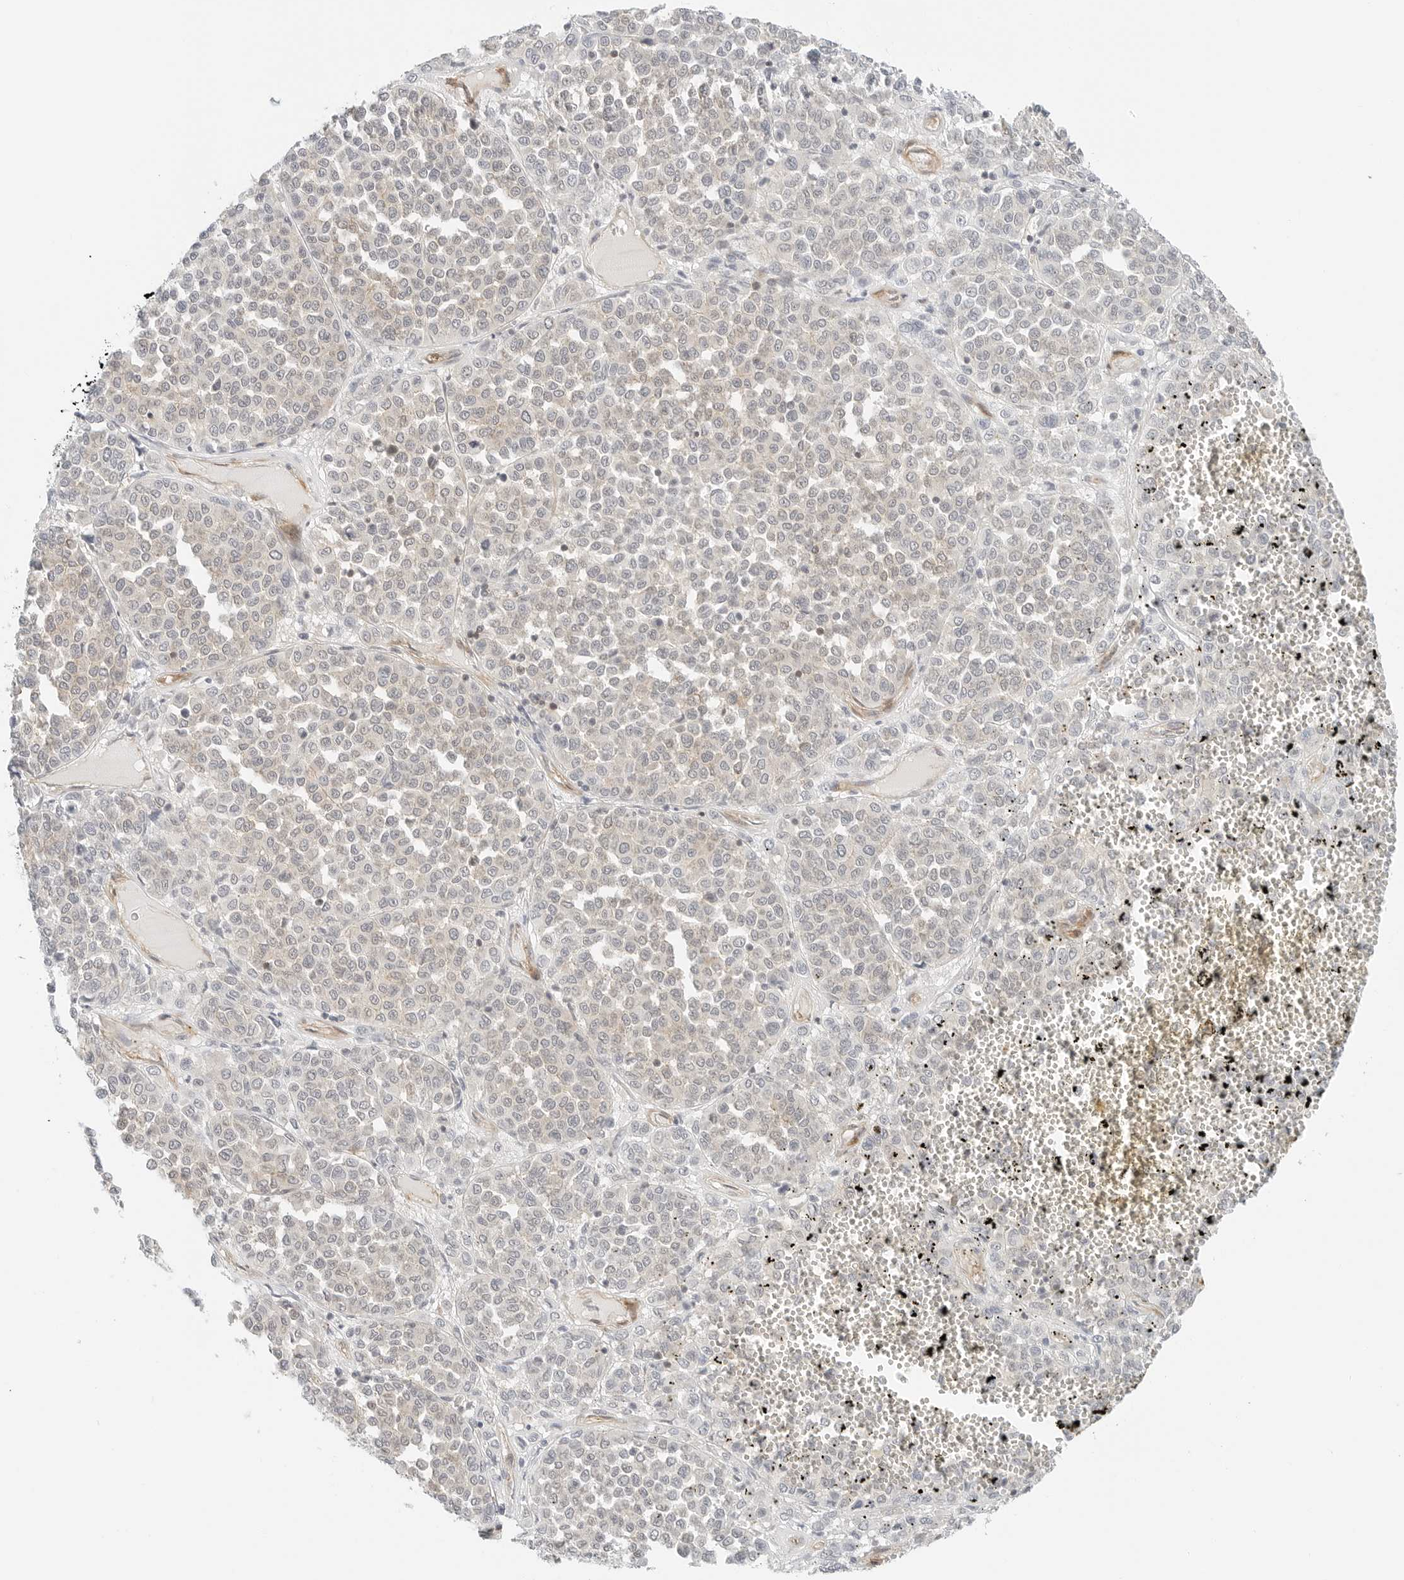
{"staining": {"intensity": "negative", "quantity": "none", "location": "none"}, "tissue": "melanoma", "cell_type": "Tumor cells", "image_type": "cancer", "snomed": [{"axis": "morphology", "description": "Malignant melanoma, Metastatic site"}, {"axis": "topography", "description": "Pancreas"}], "caption": "This is a micrograph of IHC staining of malignant melanoma (metastatic site), which shows no expression in tumor cells. Brightfield microscopy of immunohistochemistry stained with DAB (brown) and hematoxylin (blue), captured at high magnification.", "gene": "IQCC", "patient": {"sex": "female", "age": 30}}